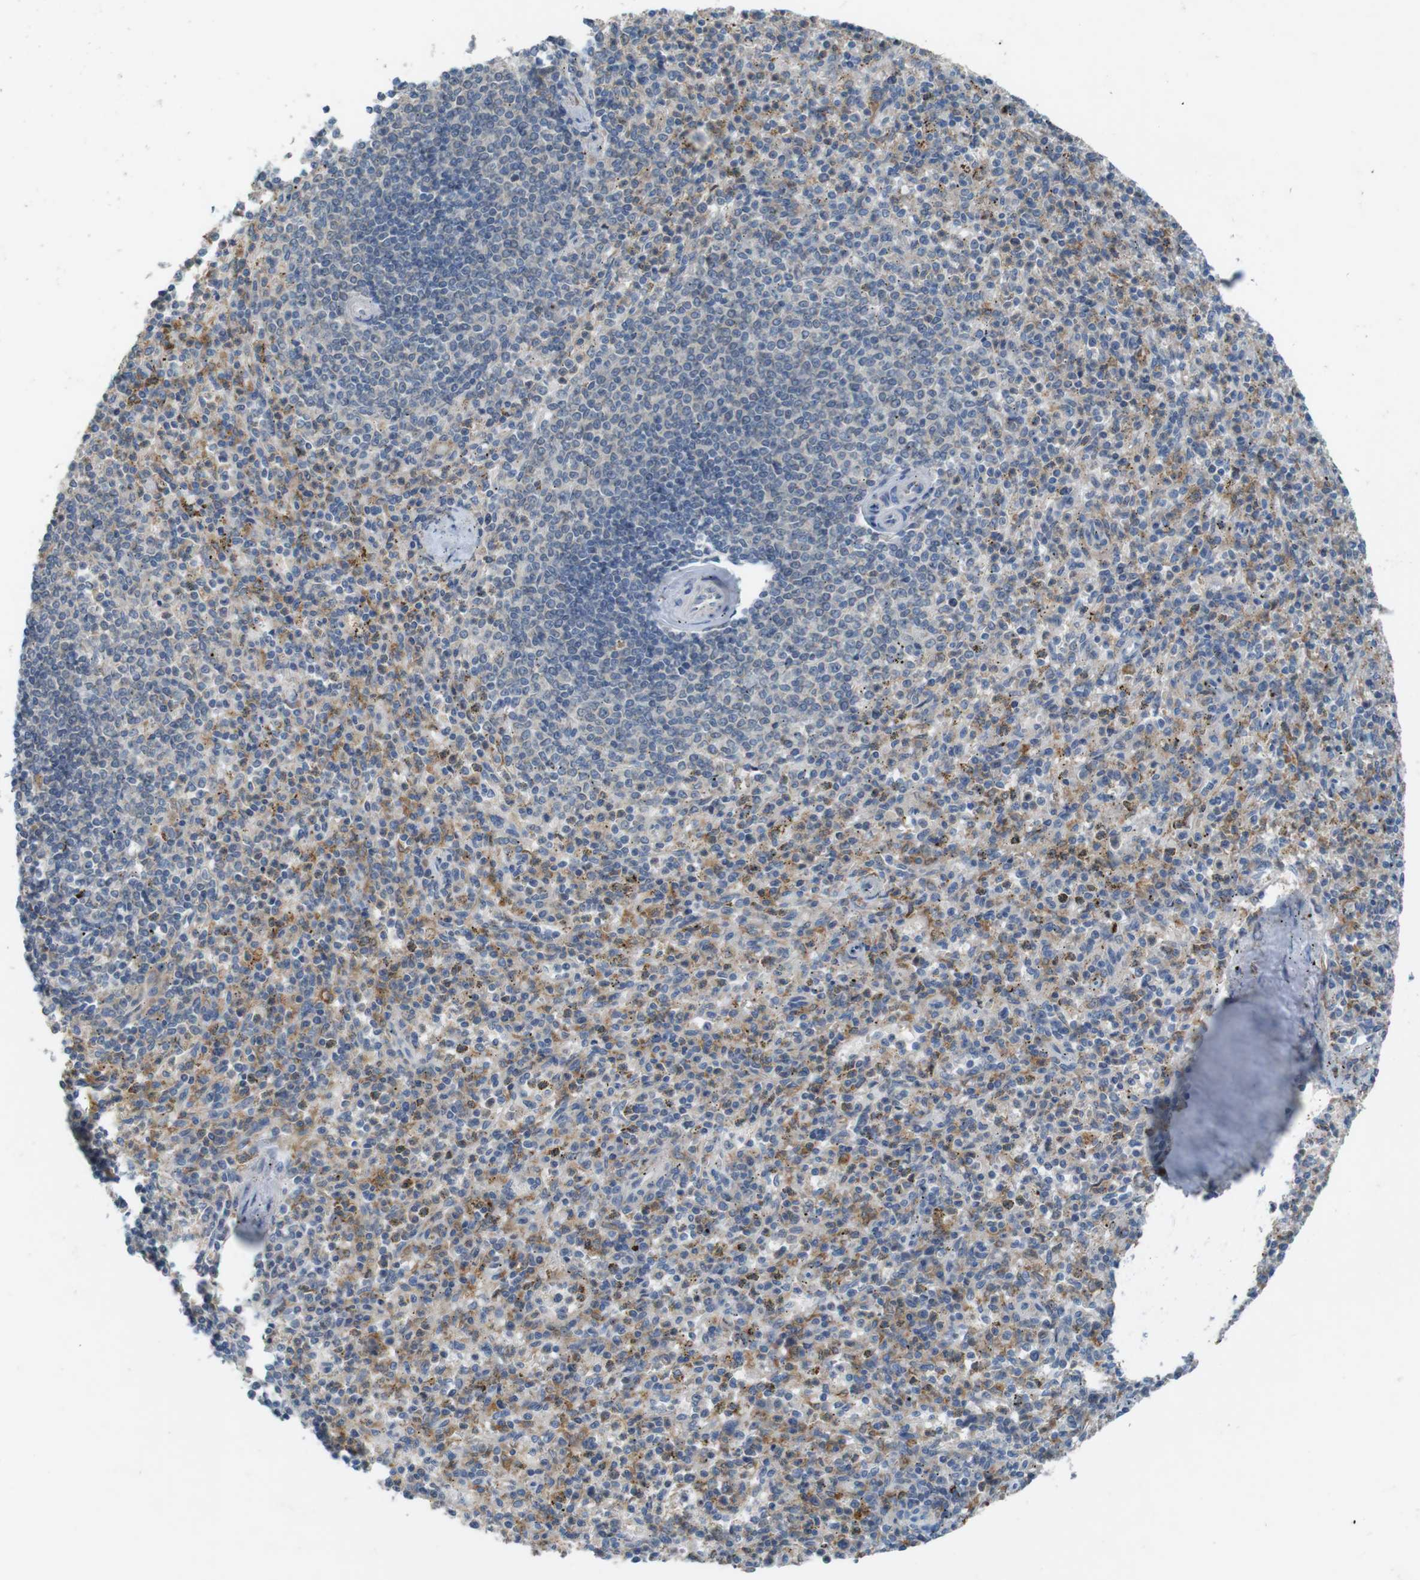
{"staining": {"intensity": "moderate", "quantity": ">75%", "location": "cytoplasmic/membranous"}, "tissue": "spleen", "cell_type": "Cells in red pulp", "image_type": "normal", "snomed": [{"axis": "morphology", "description": "Normal tissue, NOS"}, {"axis": "topography", "description": "Spleen"}], "caption": "A micrograph of human spleen stained for a protein demonstrates moderate cytoplasmic/membranous brown staining in cells in red pulp. (Brightfield microscopy of DAB IHC at high magnification).", "gene": "MOGAT3", "patient": {"sex": "male", "age": 72}}